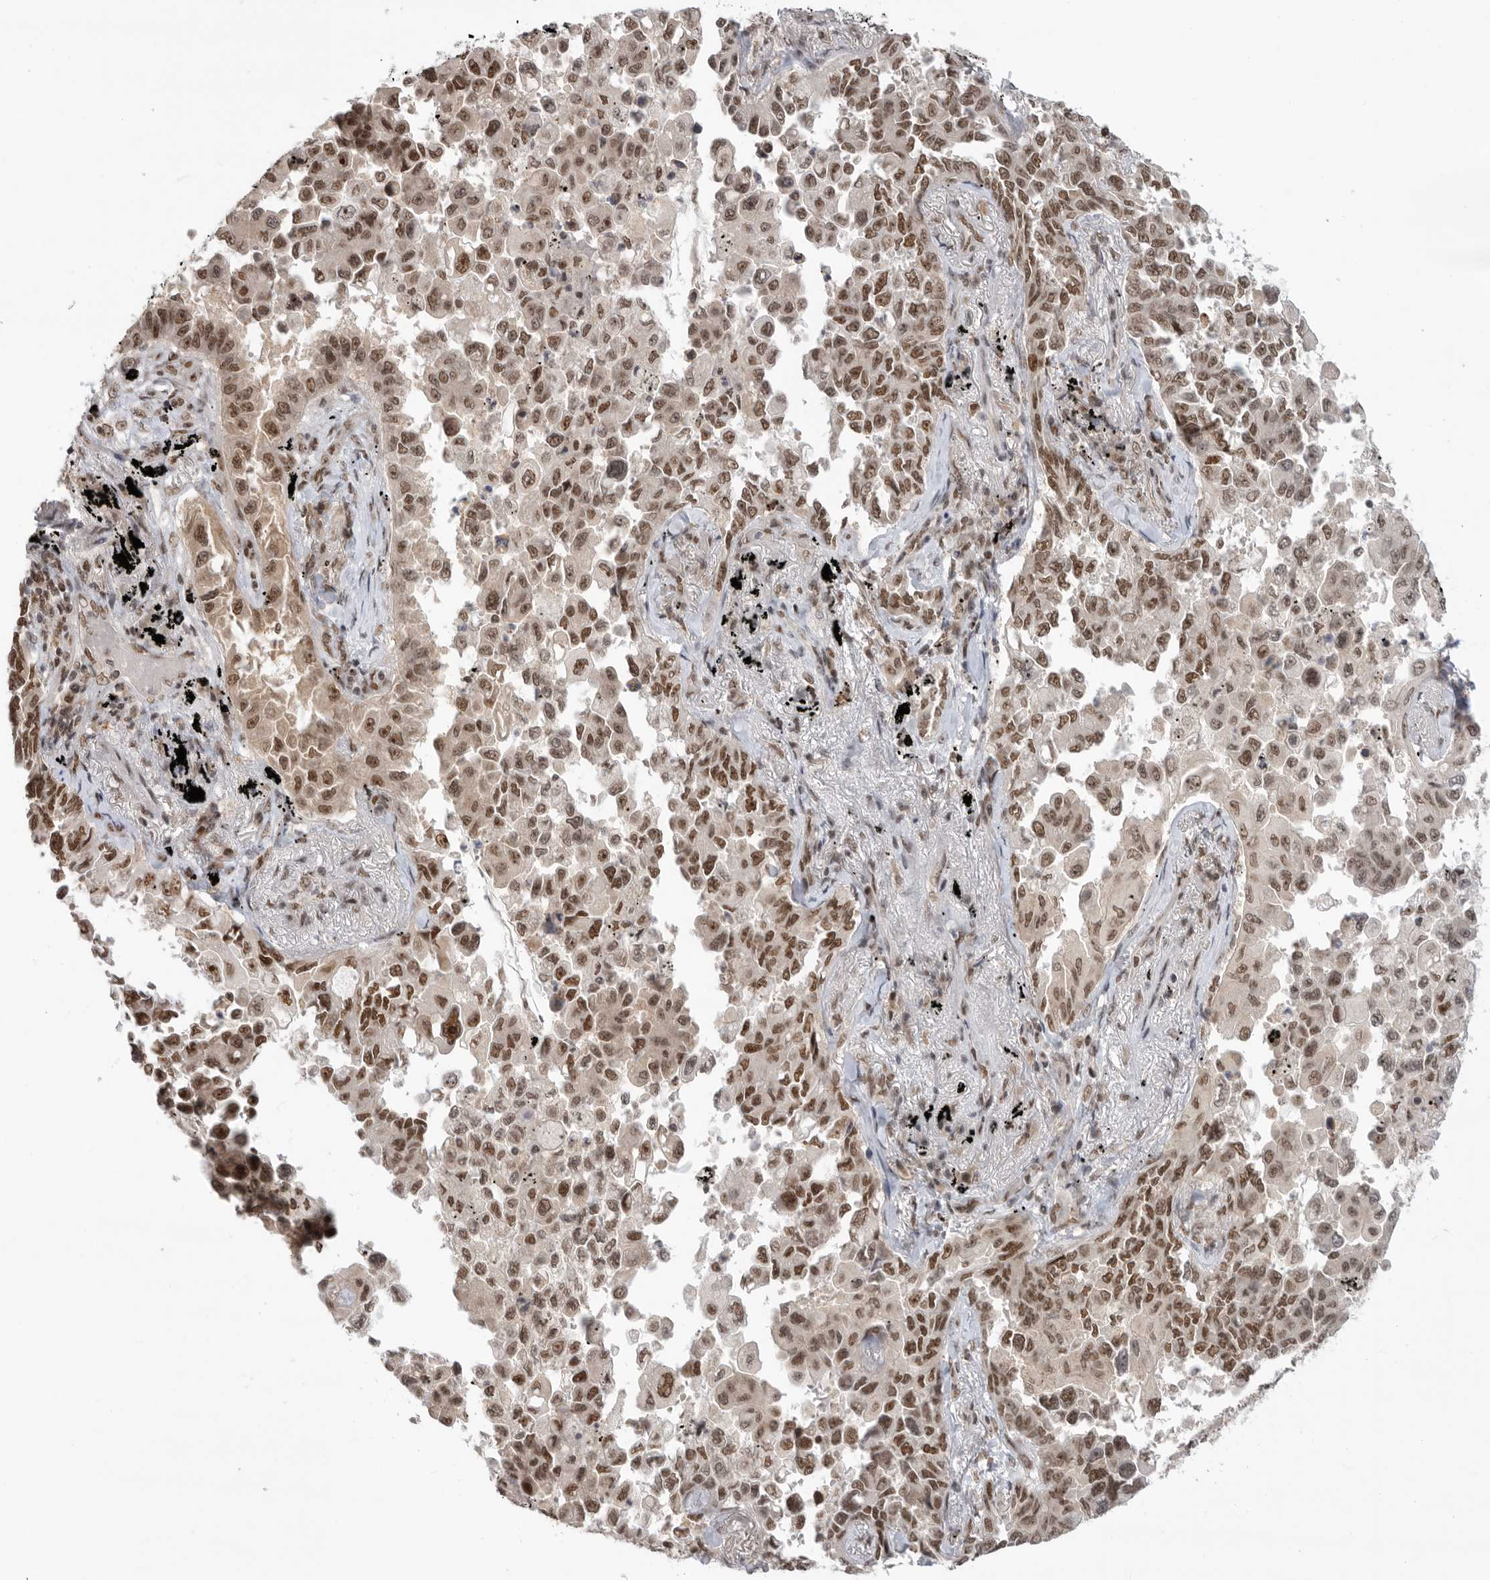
{"staining": {"intensity": "strong", "quantity": ">75%", "location": "nuclear"}, "tissue": "lung cancer", "cell_type": "Tumor cells", "image_type": "cancer", "snomed": [{"axis": "morphology", "description": "Adenocarcinoma, NOS"}, {"axis": "topography", "description": "Lung"}], "caption": "The image shows immunohistochemical staining of lung cancer. There is strong nuclear expression is identified in approximately >75% of tumor cells.", "gene": "ZNF830", "patient": {"sex": "female", "age": 67}}